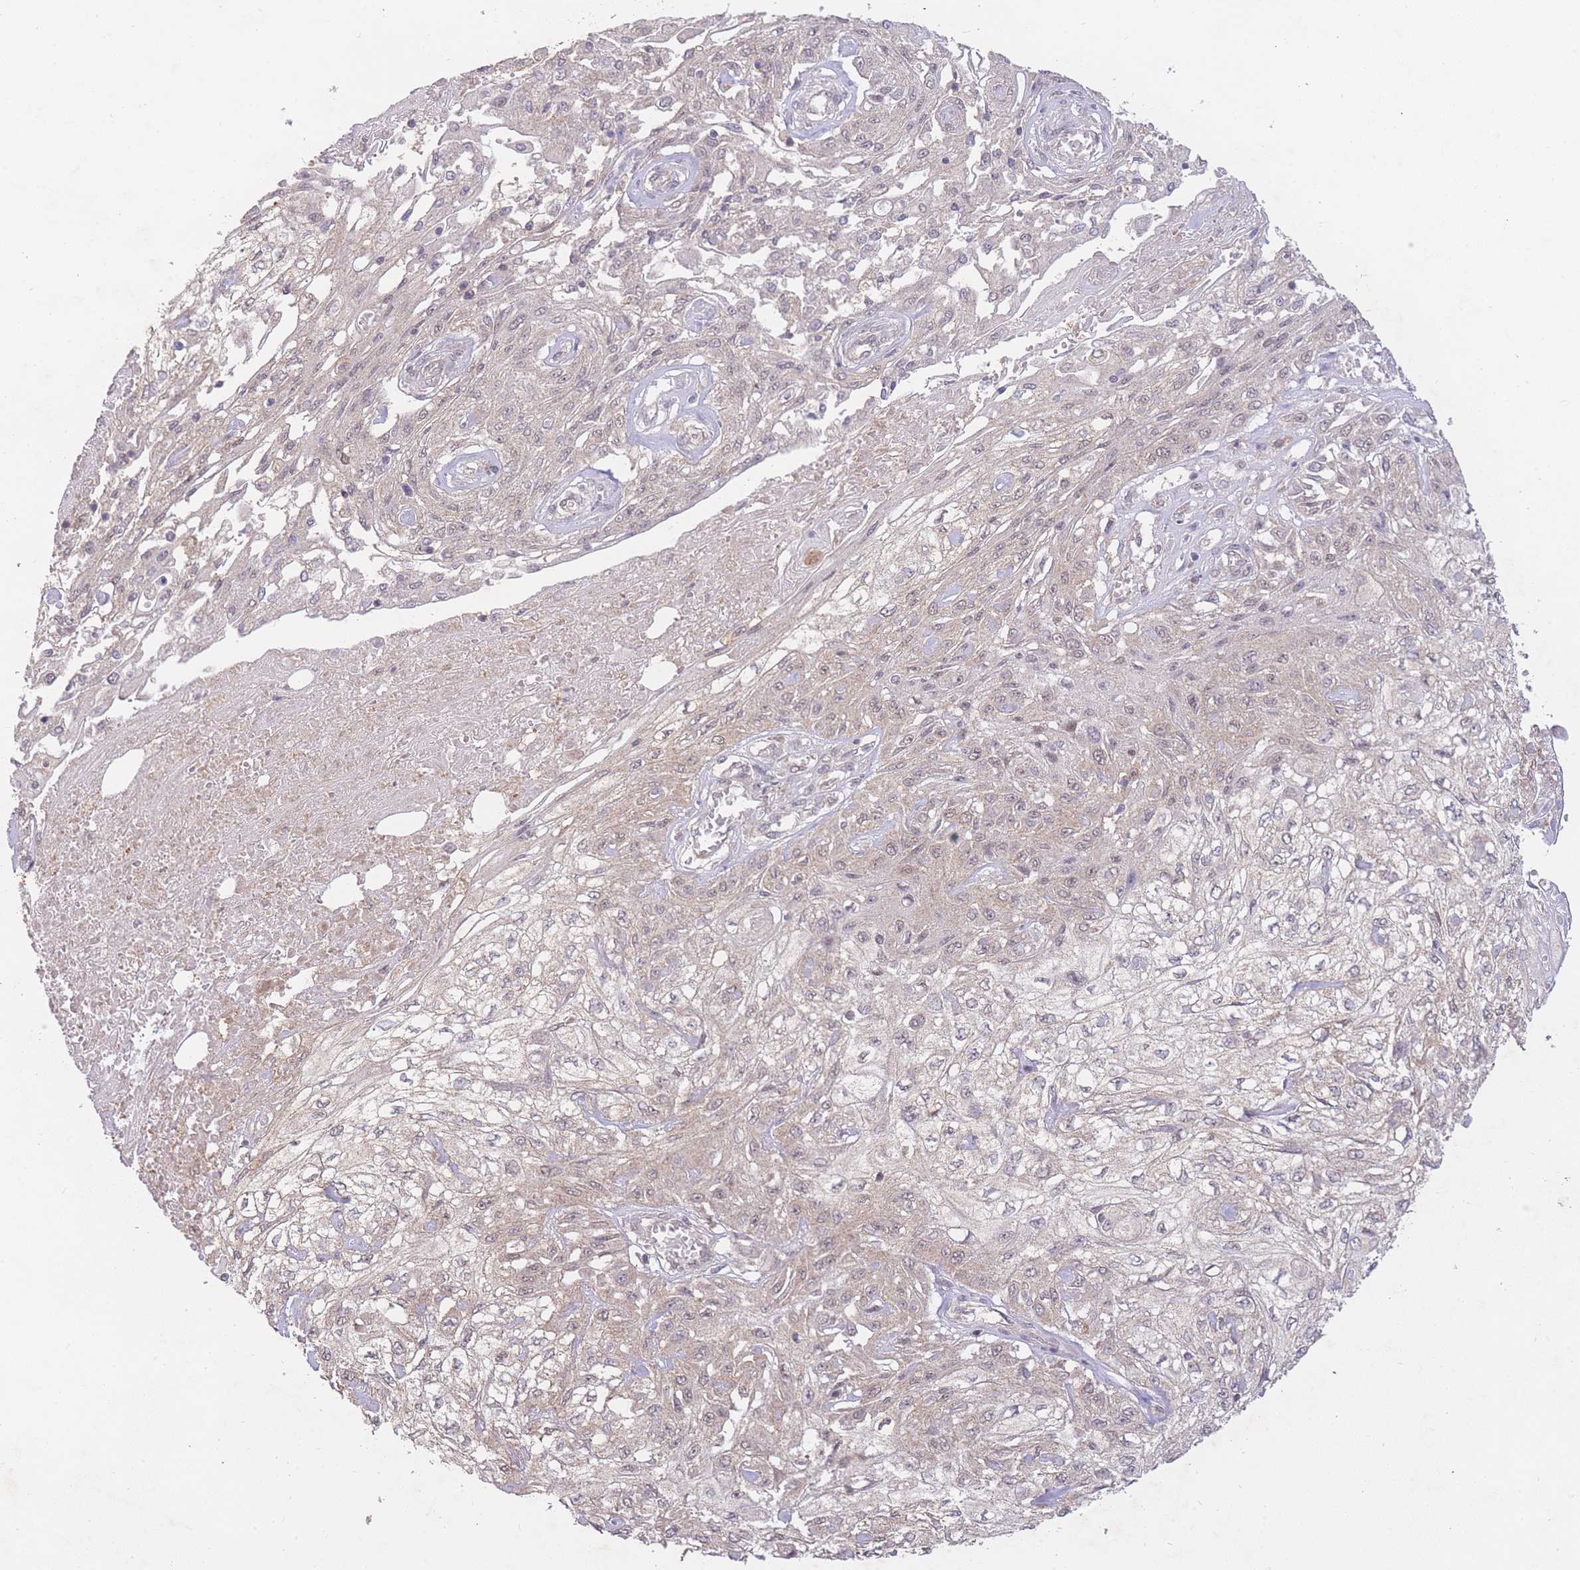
{"staining": {"intensity": "negative", "quantity": "none", "location": "none"}, "tissue": "skin cancer", "cell_type": "Tumor cells", "image_type": "cancer", "snomed": [{"axis": "morphology", "description": "Squamous cell carcinoma, NOS"}, {"axis": "morphology", "description": "Squamous cell carcinoma, metastatic, NOS"}, {"axis": "topography", "description": "Skin"}, {"axis": "topography", "description": "Lymph node"}], "caption": "IHC of skin cancer (metastatic squamous cell carcinoma) displays no positivity in tumor cells.", "gene": "RNF144B", "patient": {"sex": "male", "age": 75}}